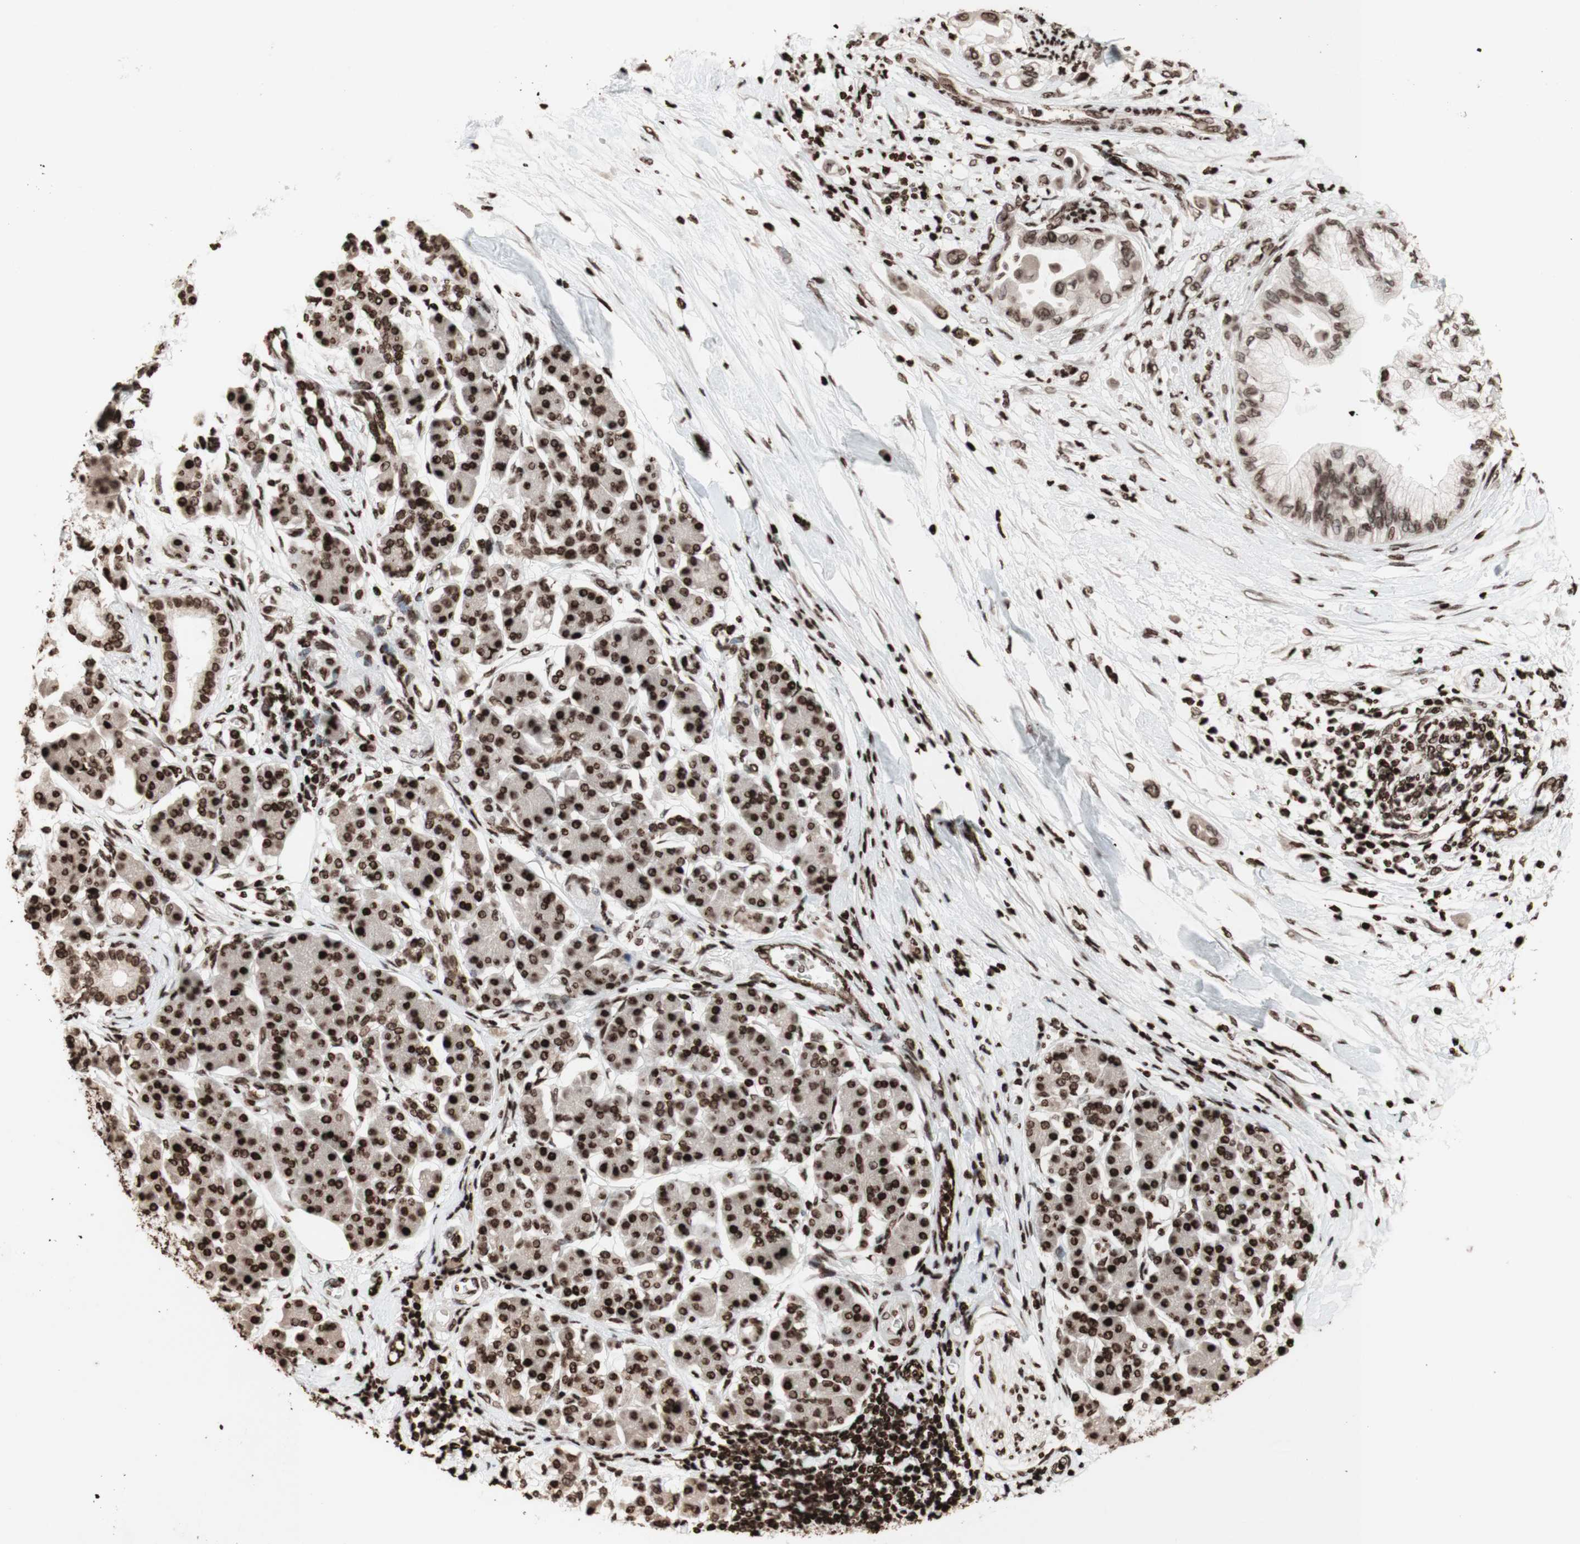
{"staining": {"intensity": "weak", "quantity": "25%-75%", "location": "nuclear"}, "tissue": "pancreatic cancer", "cell_type": "Tumor cells", "image_type": "cancer", "snomed": [{"axis": "morphology", "description": "Adenocarcinoma, NOS"}, {"axis": "morphology", "description": "Adenocarcinoma, metastatic, NOS"}, {"axis": "topography", "description": "Lymph node"}, {"axis": "topography", "description": "Pancreas"}, {"axis": "topography", "description": "Duodenum"}], "caption": "Immunohistochemistry photomicrograph of human pancreatic cancer (metastatic adenocarcinoma) stained for a protein (brown), which demonstrates low levels of weak nuclear positivity in approximately 25%-75% of tumor cells.", "gene": "NCAPD2", "patient": {"sex": "female", "age": 64}}